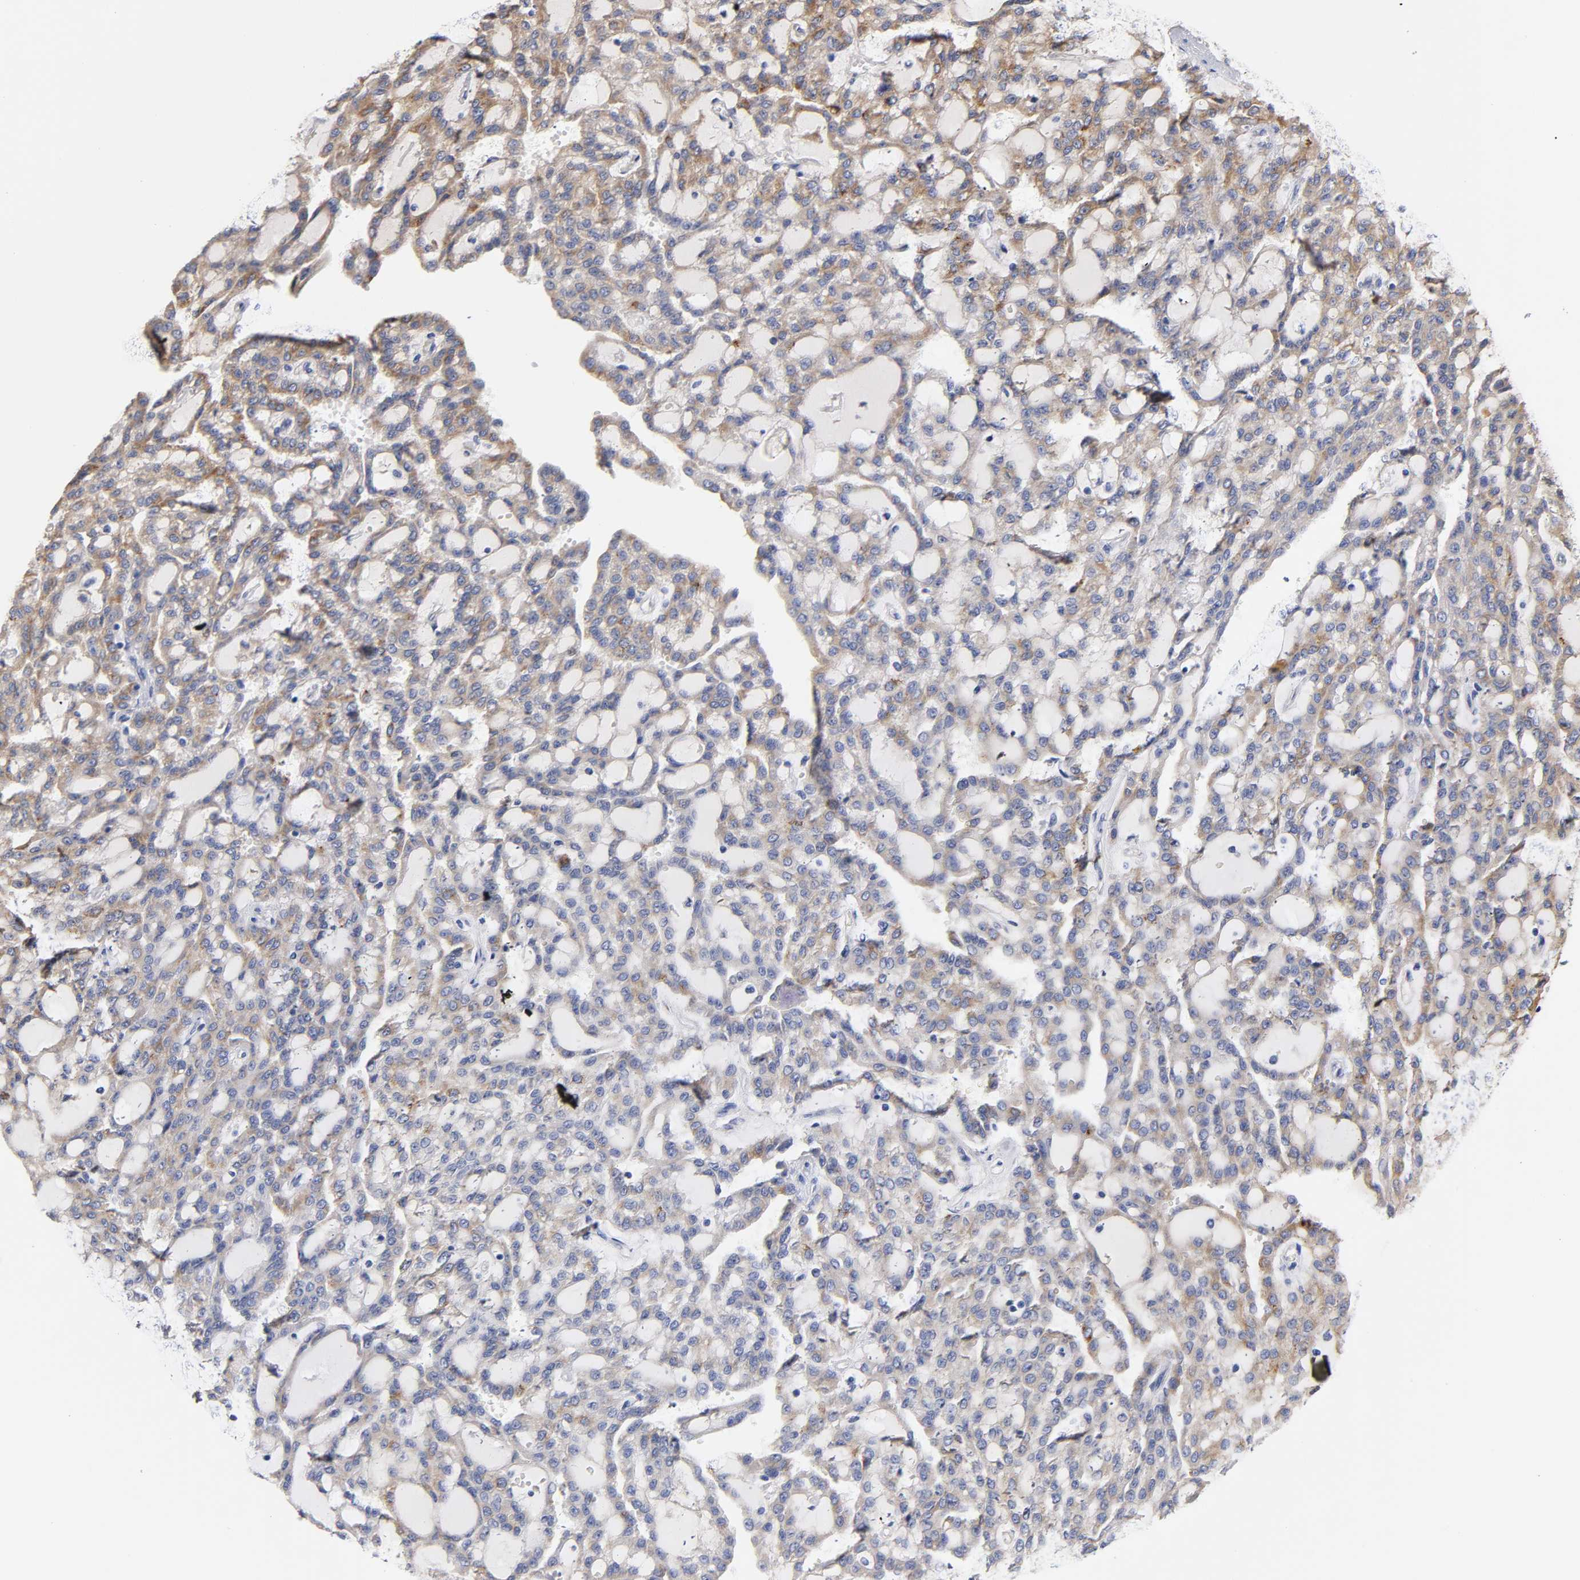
{"staining": {"intensity": "weak", "quantity": "25%-75%", "location": "cytoplasmic/membranous"}, "tissue": "renal cancer", "cell_type": "Tumor cells", "image_type": "cancer", "snomed": [{"axis": "morphology", "description": "Adenocarcinoma, NOS"}, {"axis": "topography", "description": "Kidney"}], "caption": "About 25%-75% of tumor cells in human adenocarcinoma (renal) exhibit weak cytoplasmic/membranous protein expression as visualized by brown immunohistochemical staining.", "gene": "LAMB1", "patient": {"sex": "male", "age": 63}}